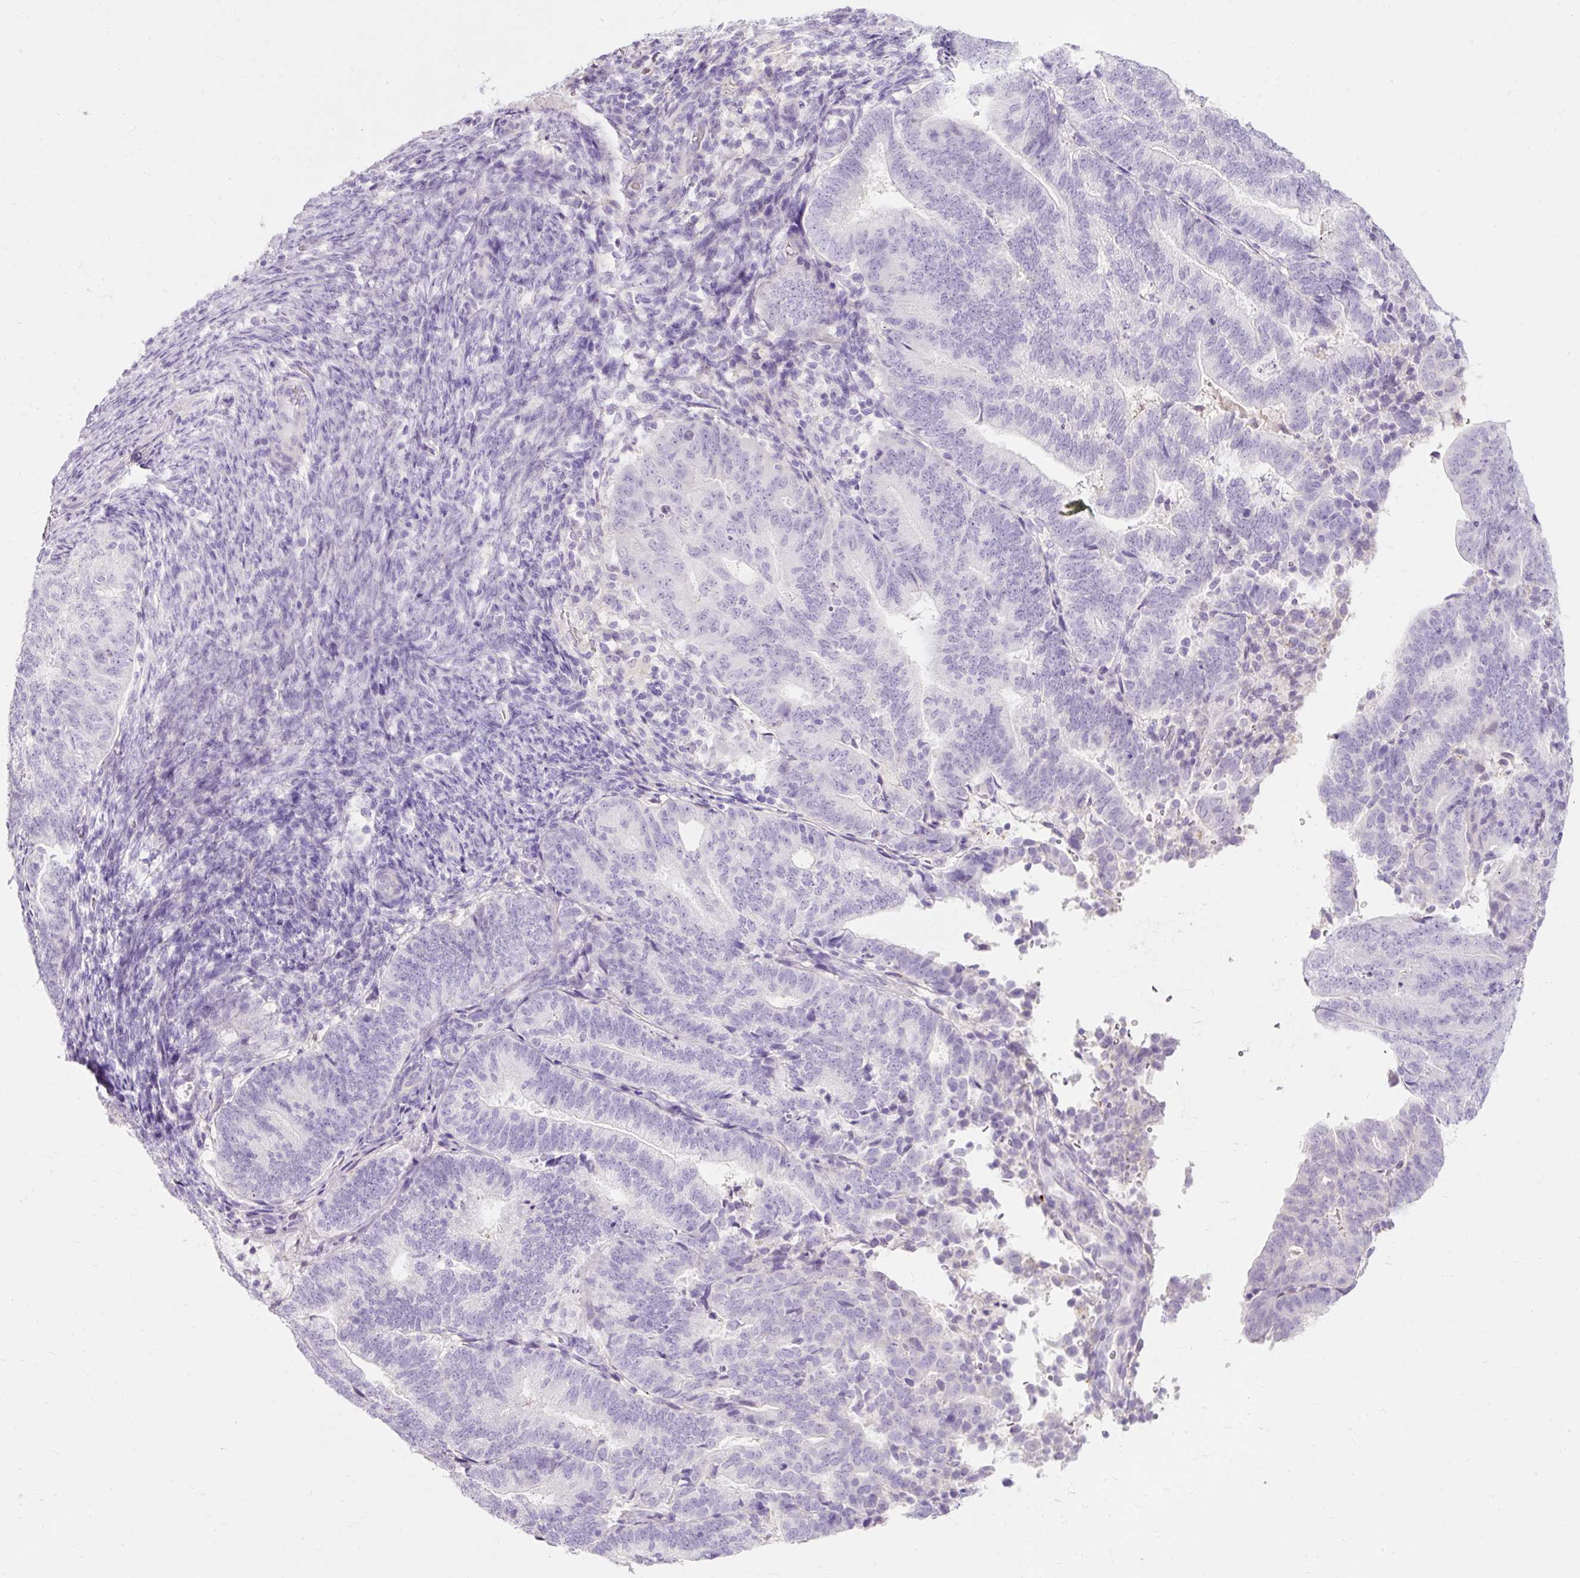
{"staining": {"intensity": "negative", "quantity": "none", "location": "none"}, "tissue": "endometrial cancer", "cell_type": "Tumor cells", "image_type": "cancer", "snomed": [{"axis": "morphology", "description": "Adenocarcinoma, NOS"}, {"axis": "topography", "description": "Endometrium"}], "caption": "Tumor cells are negative for brown protein staining in adenocarcinoma (endometrial). (Immunohistochemistry, brightfield microscopy, high magnification).", "gene": "CLDN25", "patient": {"sex": "female", "age": 70}}